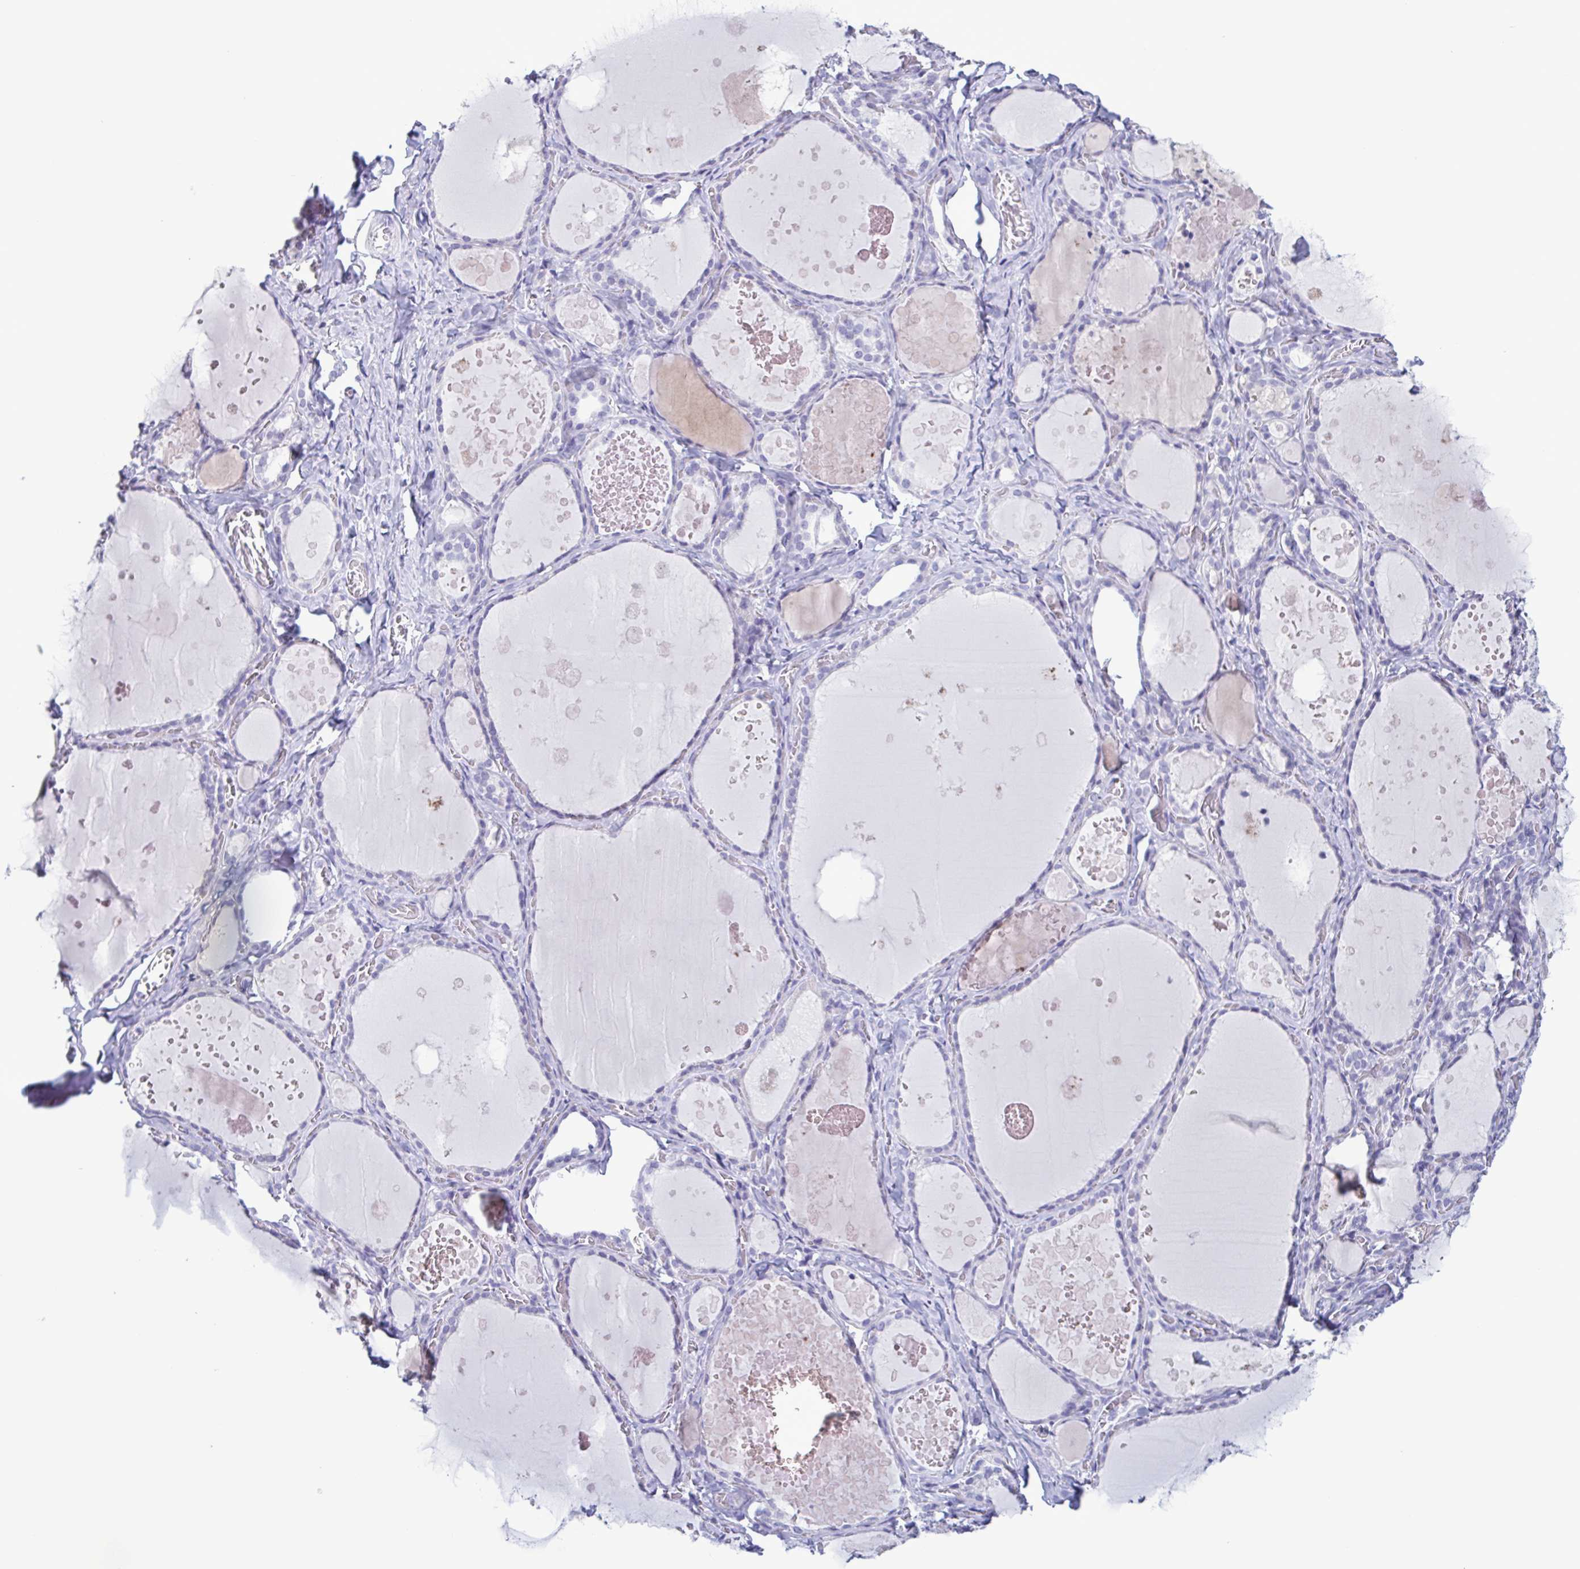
{"staining": {"intensity": "negative", "quantity": "none", "location": "none"}, "tissue": "thyroid gland", "cell_type": "Glandular cells", "image_type": "normal", "snomed": [{"axis": "morphology", "description": "Normal tissue, NOS"}, {"axis": "topography", "description": "Thyroid gland"}], "caption": "This histopathology image is of benign thyroid gland stained with immunohistochemistry to label a protein in brown with the nuclei are counter-stained blue. There is no expression in glandular cells. (Stains: DAB (3,3'-diaminobenzidine) IHC with hematoxylin counter stain, Microscopy: brightfield microscopy at high magnification).", "gene": "INAFM1", "patient": {"sex": "female", "age": 56}}